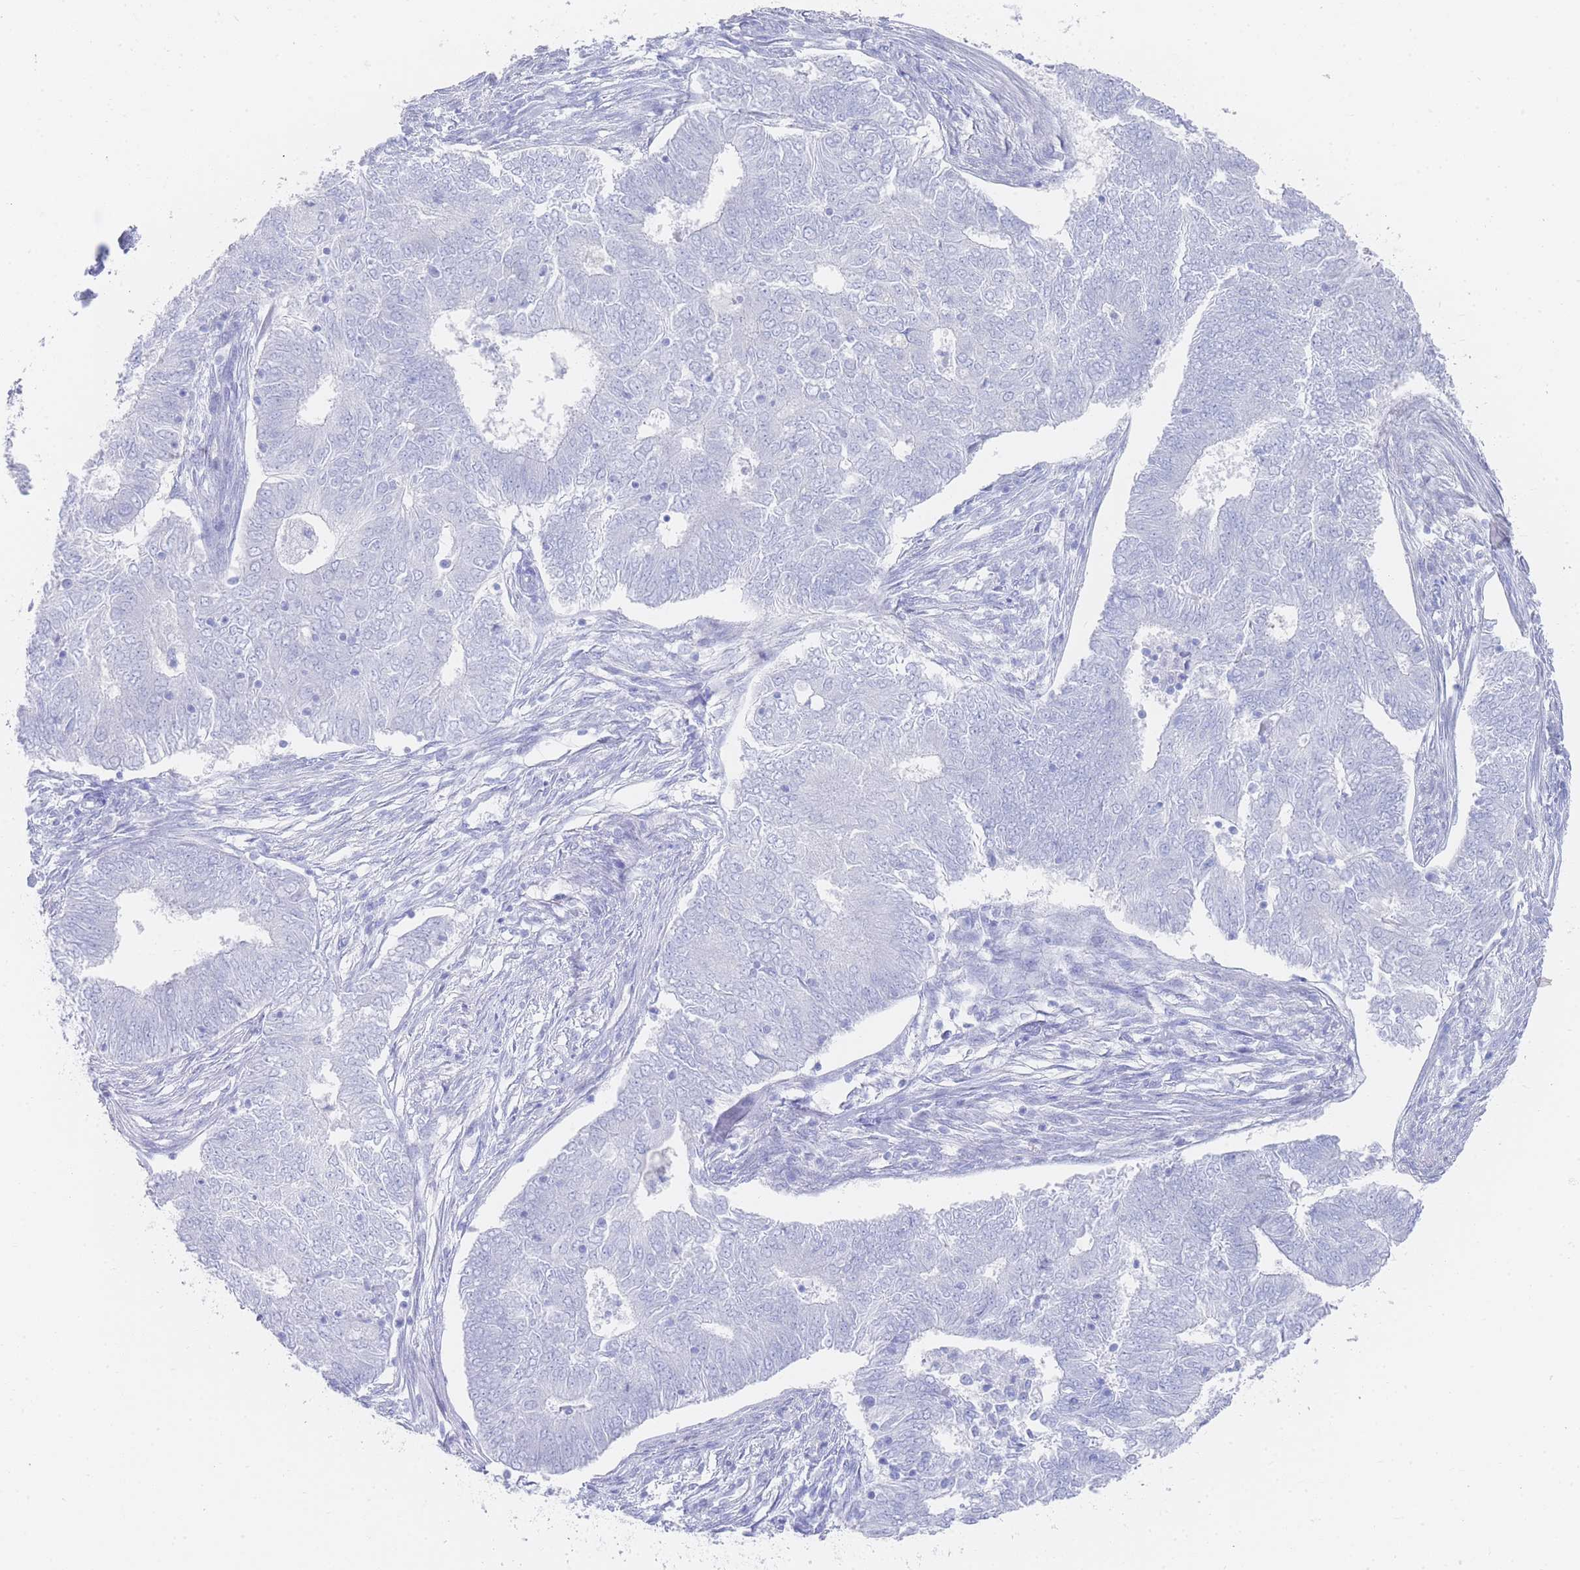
{"staining": {"intensity": "negative", "quantity": "none", "location": "none"}, "tissue": "endometrial cancer", "cell_type": "Tumor cells", "image_type": "cancer", "snomed": [{"axis": "morphology", "description": "Adenocarcinoma, NOS"}, {"axis": "topography", "description": "Endometrium"}], "caption": "Immunohistochemistry (IHC) of endometrial cancer (adenocarcinoma) exhibits no positivity in tumor cells. Nuclei are stained in blue.", "gene": "LRRC37A", "patient": {"sex": "female", "age": 62}}